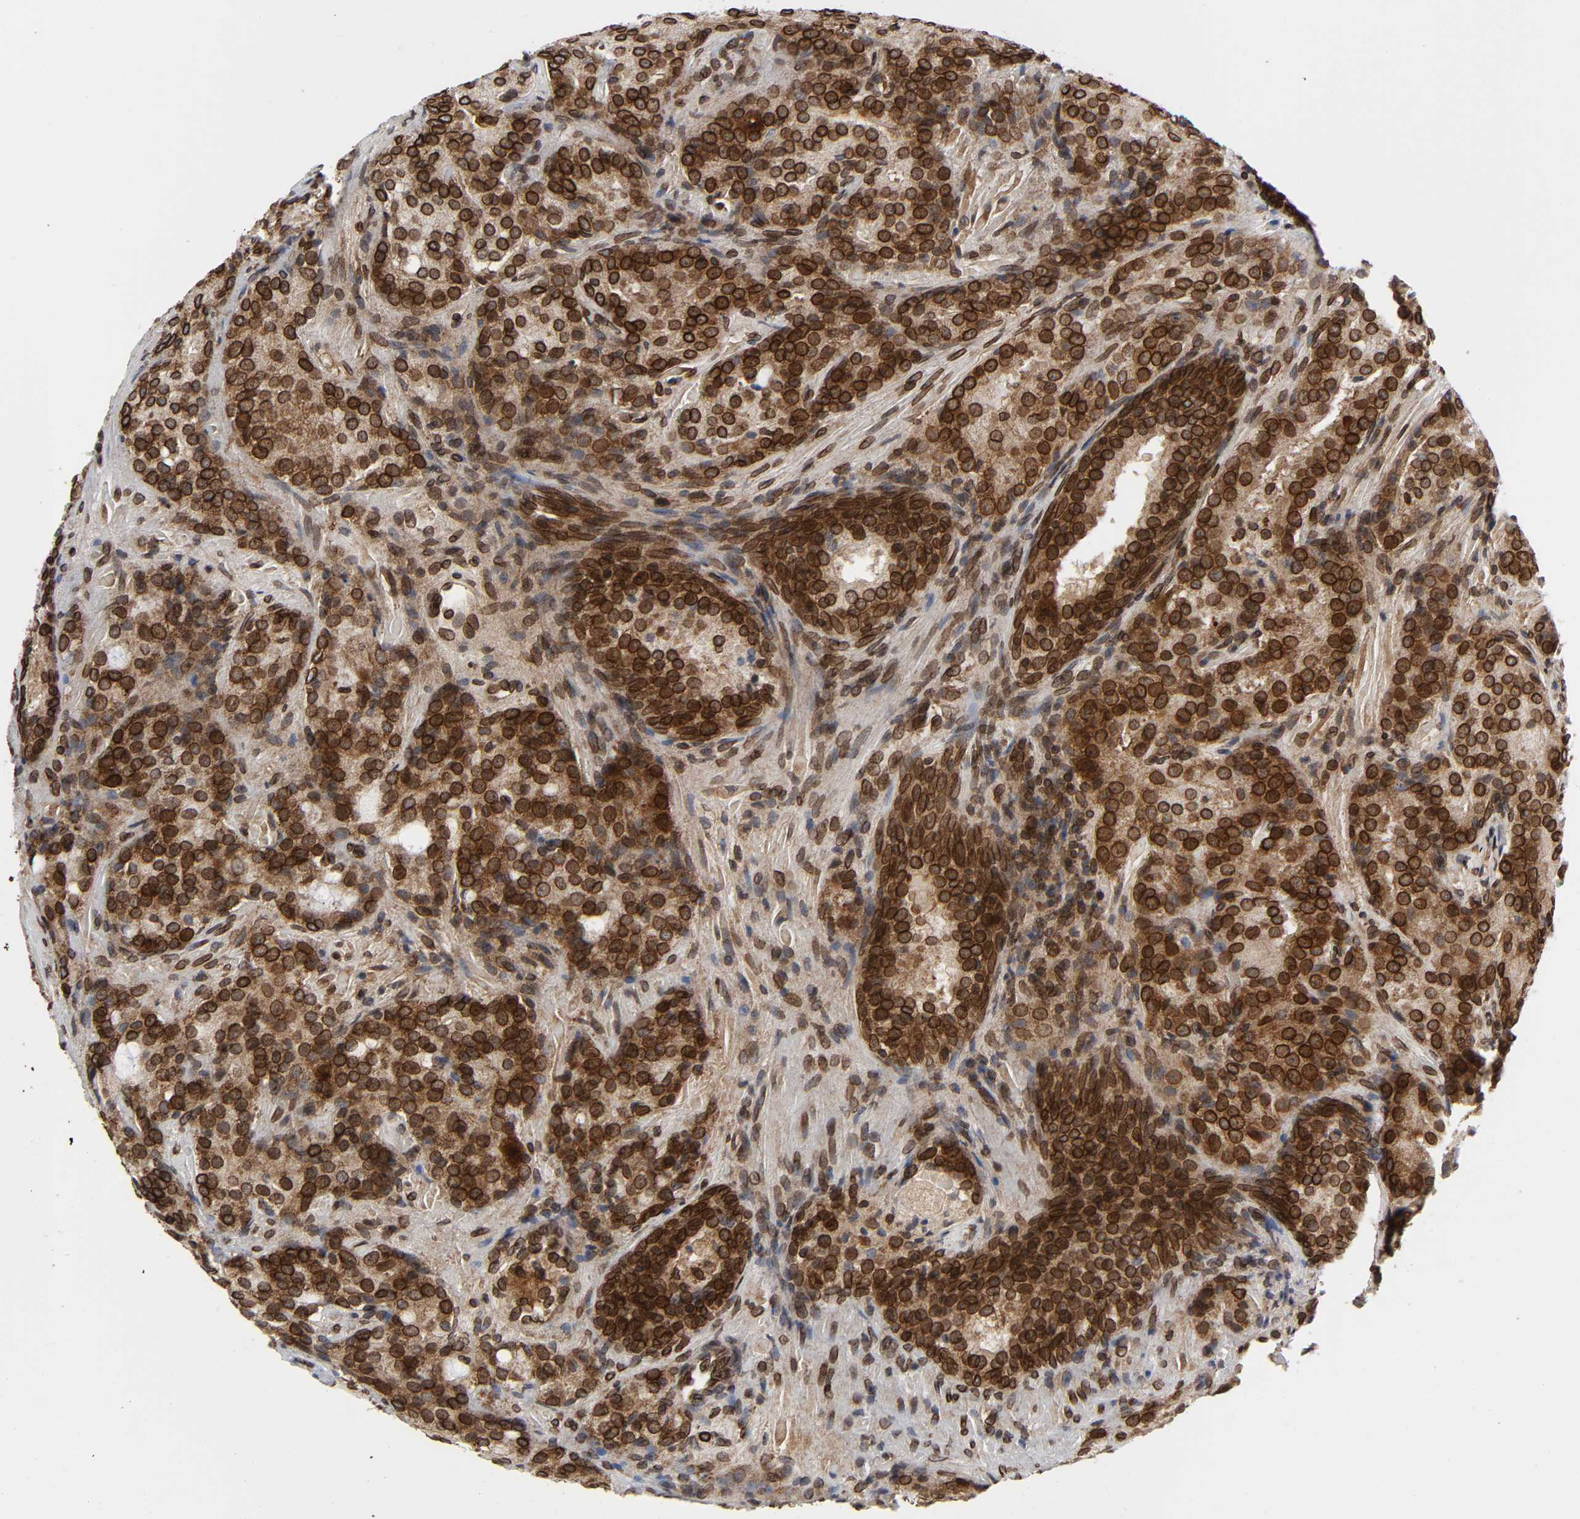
{"staining": {"intensity": "strong", "quantity": ">75%", "location": "cytoplasmic/membranous,nuclear"}, "tissue": "prostate cancer", "cell_type": "Tumor cells", "image_type": "cancer", "snomed": [{"axis": "morphology", "description": "Adenocarcinoma, High grade"}, {"axis": "topography", "description": "Prostate"}], "caption": "High-magnification brightfield microscopy of prostate cancer (high-grade adenocarcinoma) stained with DAB (3,3'-diaminobenzidine) (brown) and counterstained with hematoxylin (blue). tumor cells exhibit strong cytoplasmic/membranous and nuclear positivity is seen in approximately>75% of cells. The protein is shown in brown color, while the nuclei are stained blue.", "gene": "RANGAP1", "patient": {"sex": "male", "age": 72}}